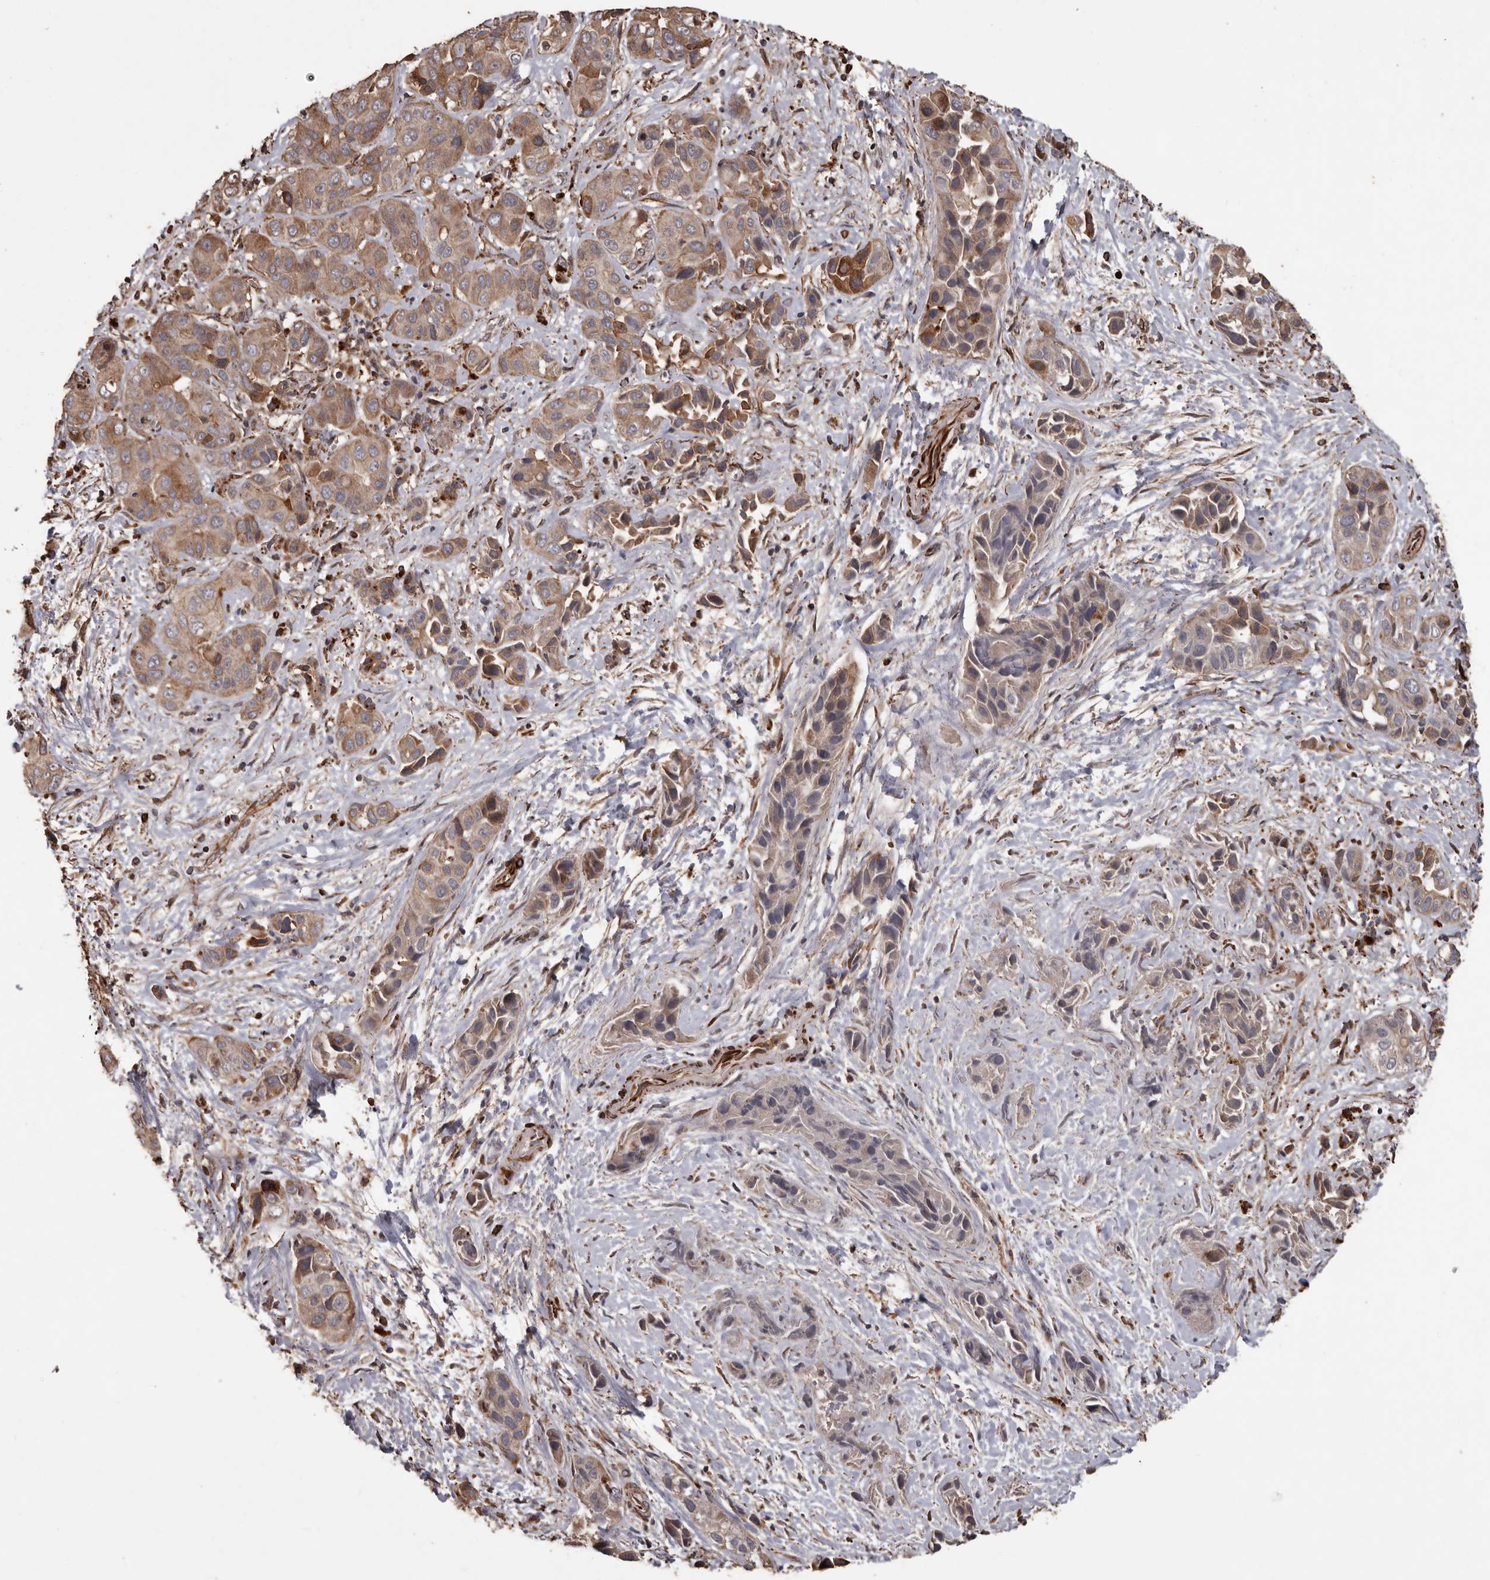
{"staining": {"intensity": "moderate", "quantity": "25%-75%", "location": "cytoplasmic/membranous"}, "tissue": "liver cancer", "cell_type": "Tumor cells", "image_type": "cancer", "snomed": [{"axis": "morphology", "description": "Cholangiocarcinoma"}, {"axis": "topography", "description": "Liver"}], "caption": "Cholangiocarcinoma (liver) was stained to show a protein in brown. There is medium levels of moderate cytoplasmic/membranous expression in about 25%-75% of tumor cells. Using DAB (3,3'-diaminobenzidine) (brown) and hematoxylin (blue) stains, captured at high magnification using brightfield microscopy.", "gene": "BRAT1", "patient": {"sex": "female", "age": 52}}